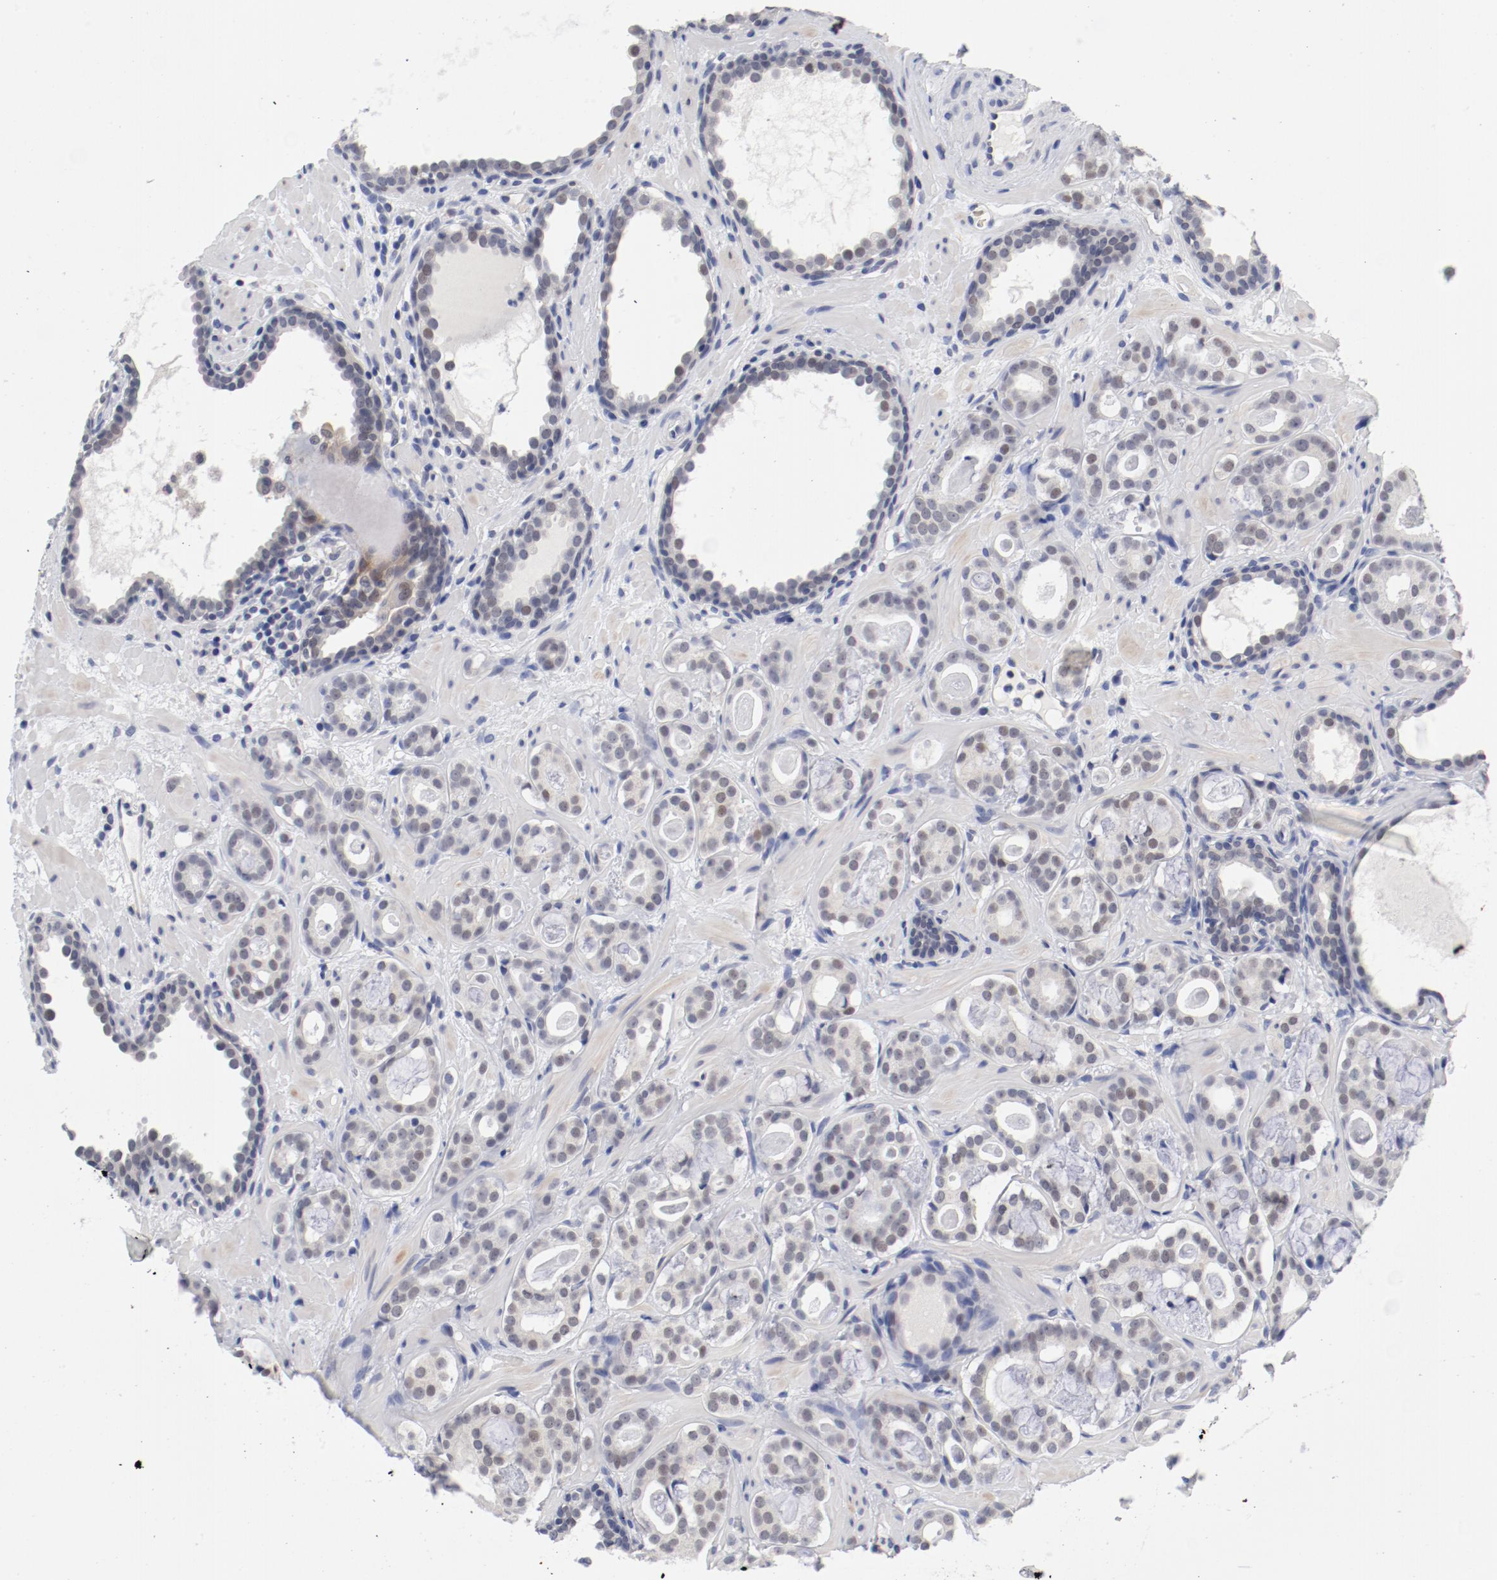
{"staining": {"intensity": "negative", "quantity": "none", "location": "none"}, "tissue": "prostate cancer", "cell_type": "Tumor cells", "image_type": "cancer", "snomed": [{"axis": "morphology", "description": "Adenocarcinoma, Low grade"}, {"axis": "topography", "description": "Prostate"}], "caption": "This is a micrograph of immunohistochemistry staining of prostate cancer, which shows no expression in tumor cells.", "gene": "ANKLE2", "patient": {"sex": "male", "age": 57}}